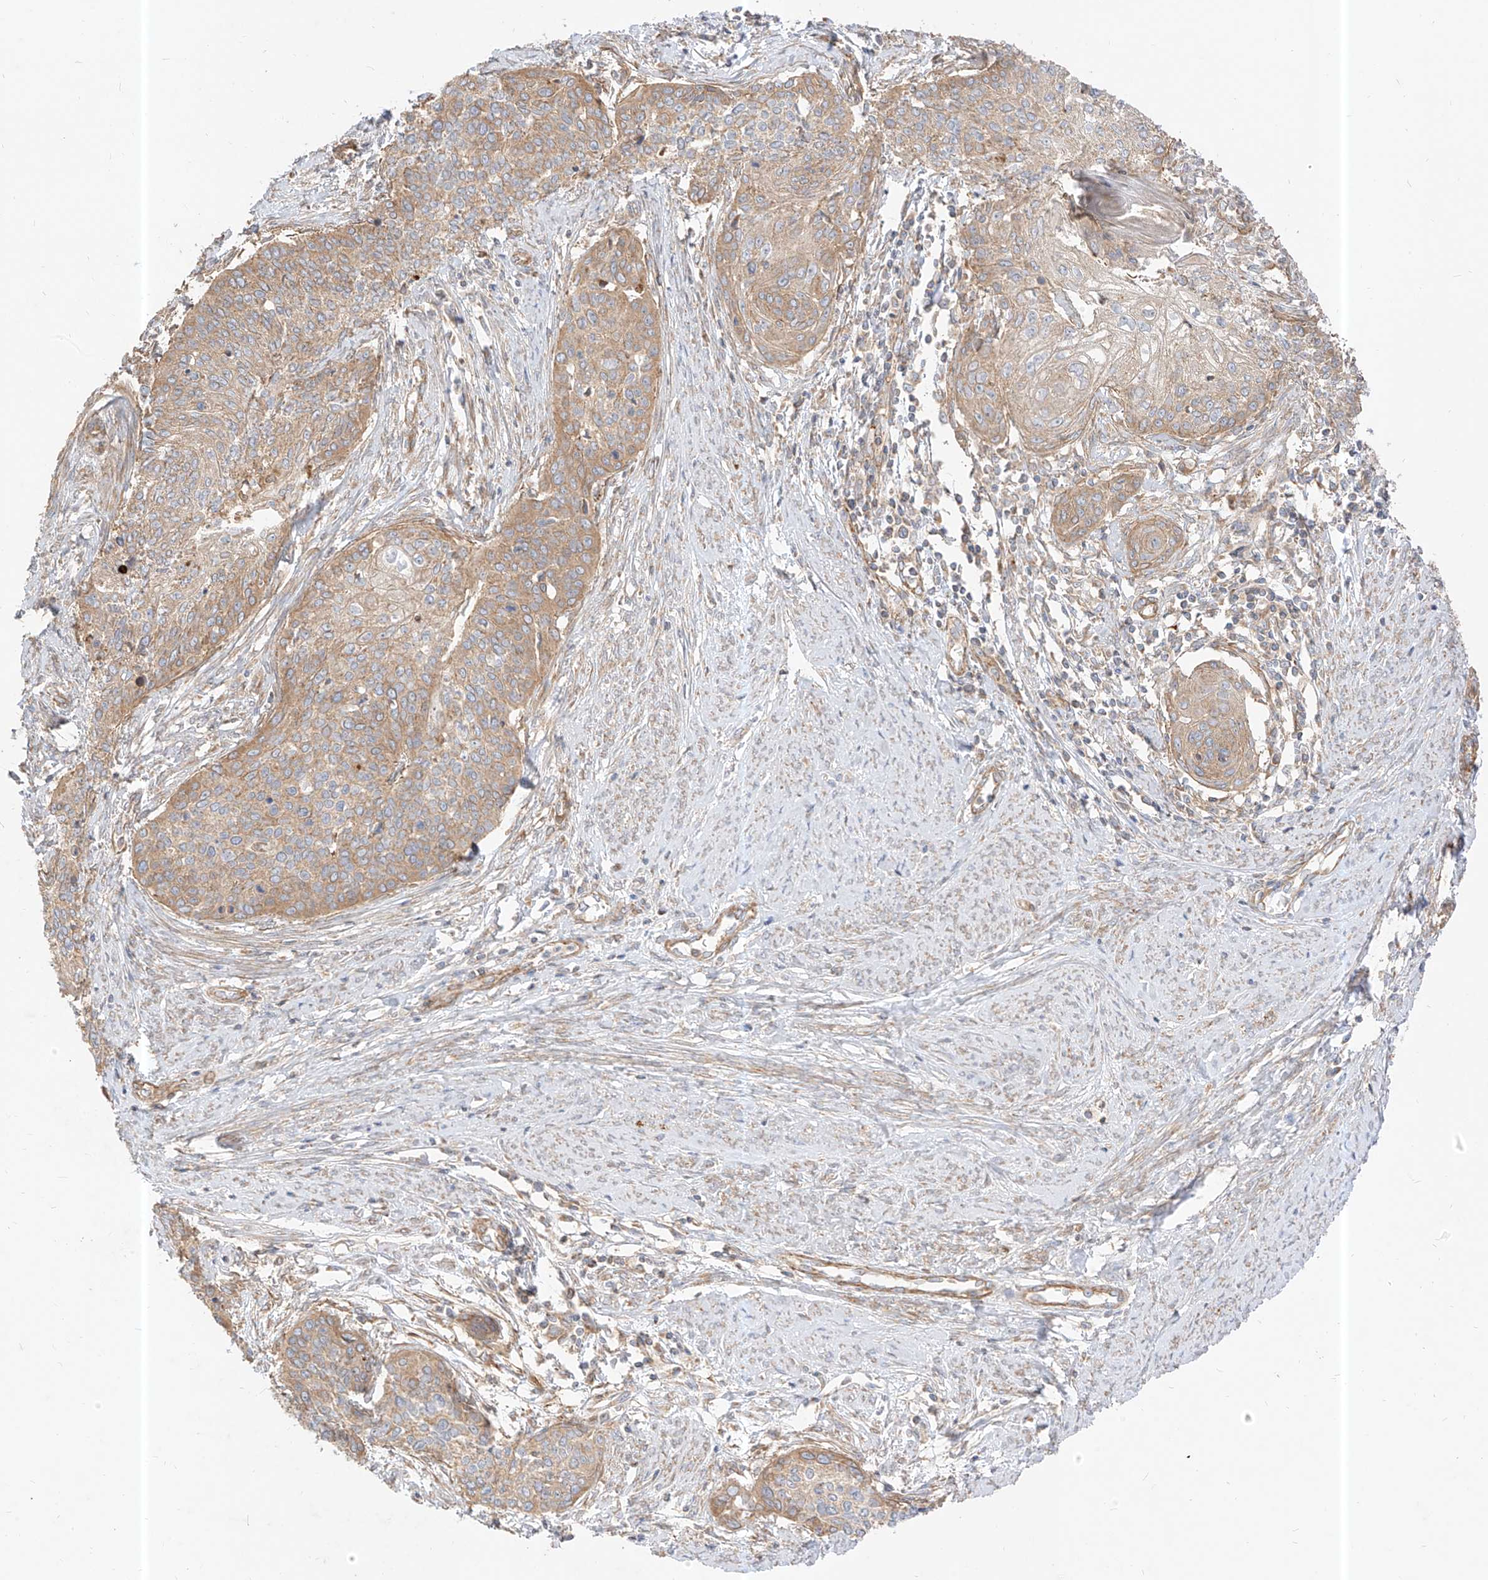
{"staining": {"intensity": "weak", "quantity": ">75%", "location": "cytoplasmic/membranous"}, "tissue": "cervical cancer", "cell_type": "Tumor cells", "image_type": "cancer", "snomed": [{"axis": "morphology", "description": "Squamous cell carcinoma, NOS"}, {"axis": "topography", "description": "Cervix"}], "caption": "Tumor cells demonstrate weak cytoplasmic/membranous positivity in about >75% of cells in cervical cancer (squamous cell carcinoma).", "gene": "PLCL1", "patient": {"sex": "female", "age": 37}}